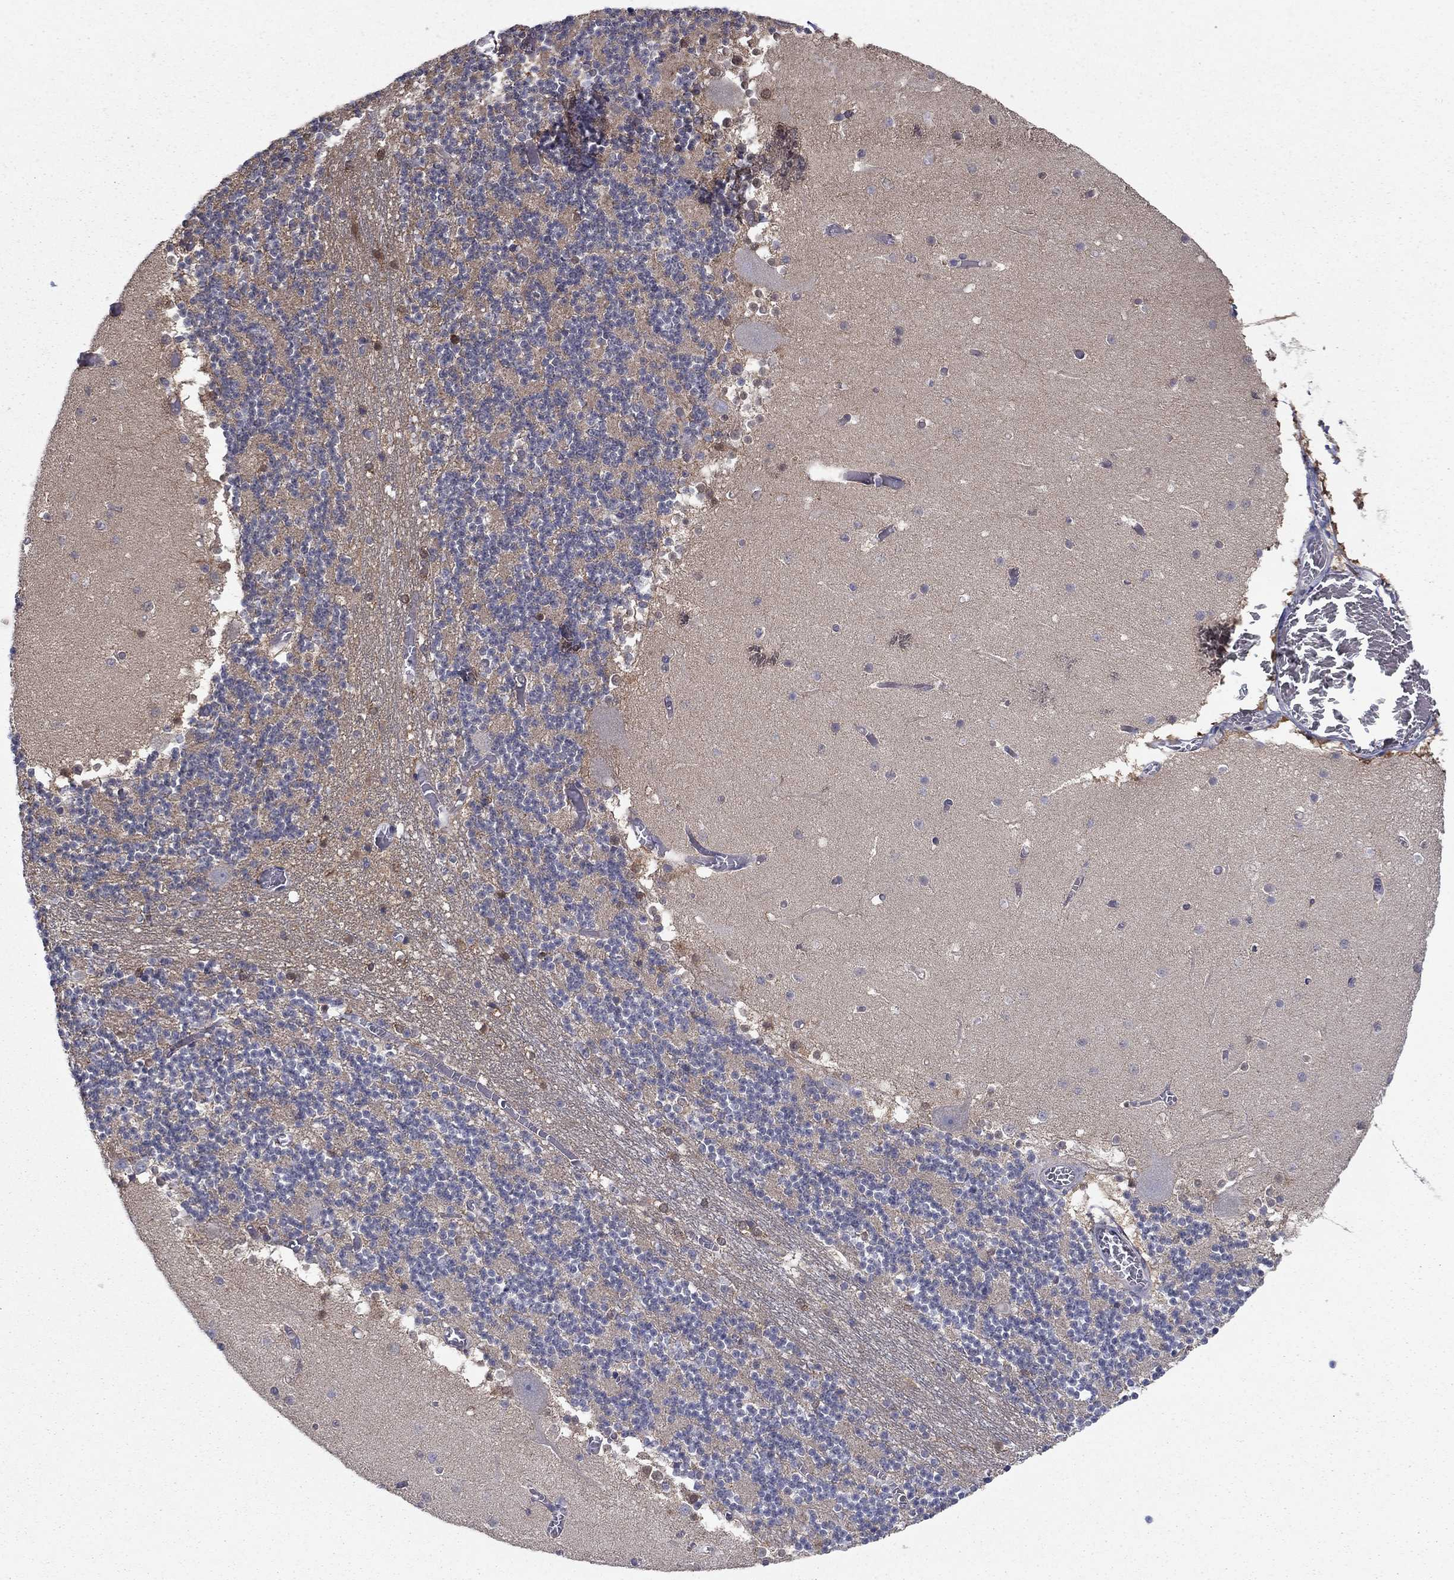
{"staining": {"intensity": "negative", "quantity": "none", "location": "none"}, "tissue": "cerebellum", "cell_type": "Cells in granular layer", "image_type": "normal", "snomed": [{"axis": "morphology", "description": "Normal tissue, NOS"}, {"axis": "topography", "description": "Cerebellum"}], "caption": "Immunohistochemistry (IHC) micrograph of unremarkable cerebellum: cerebellum stained with DAB (3,3'-diaminobenzidine) exhibits no significant protein positivity in cells in granular layer.", "gene": "GRHPR", "patient": {"sex": "female", "age": 28}}